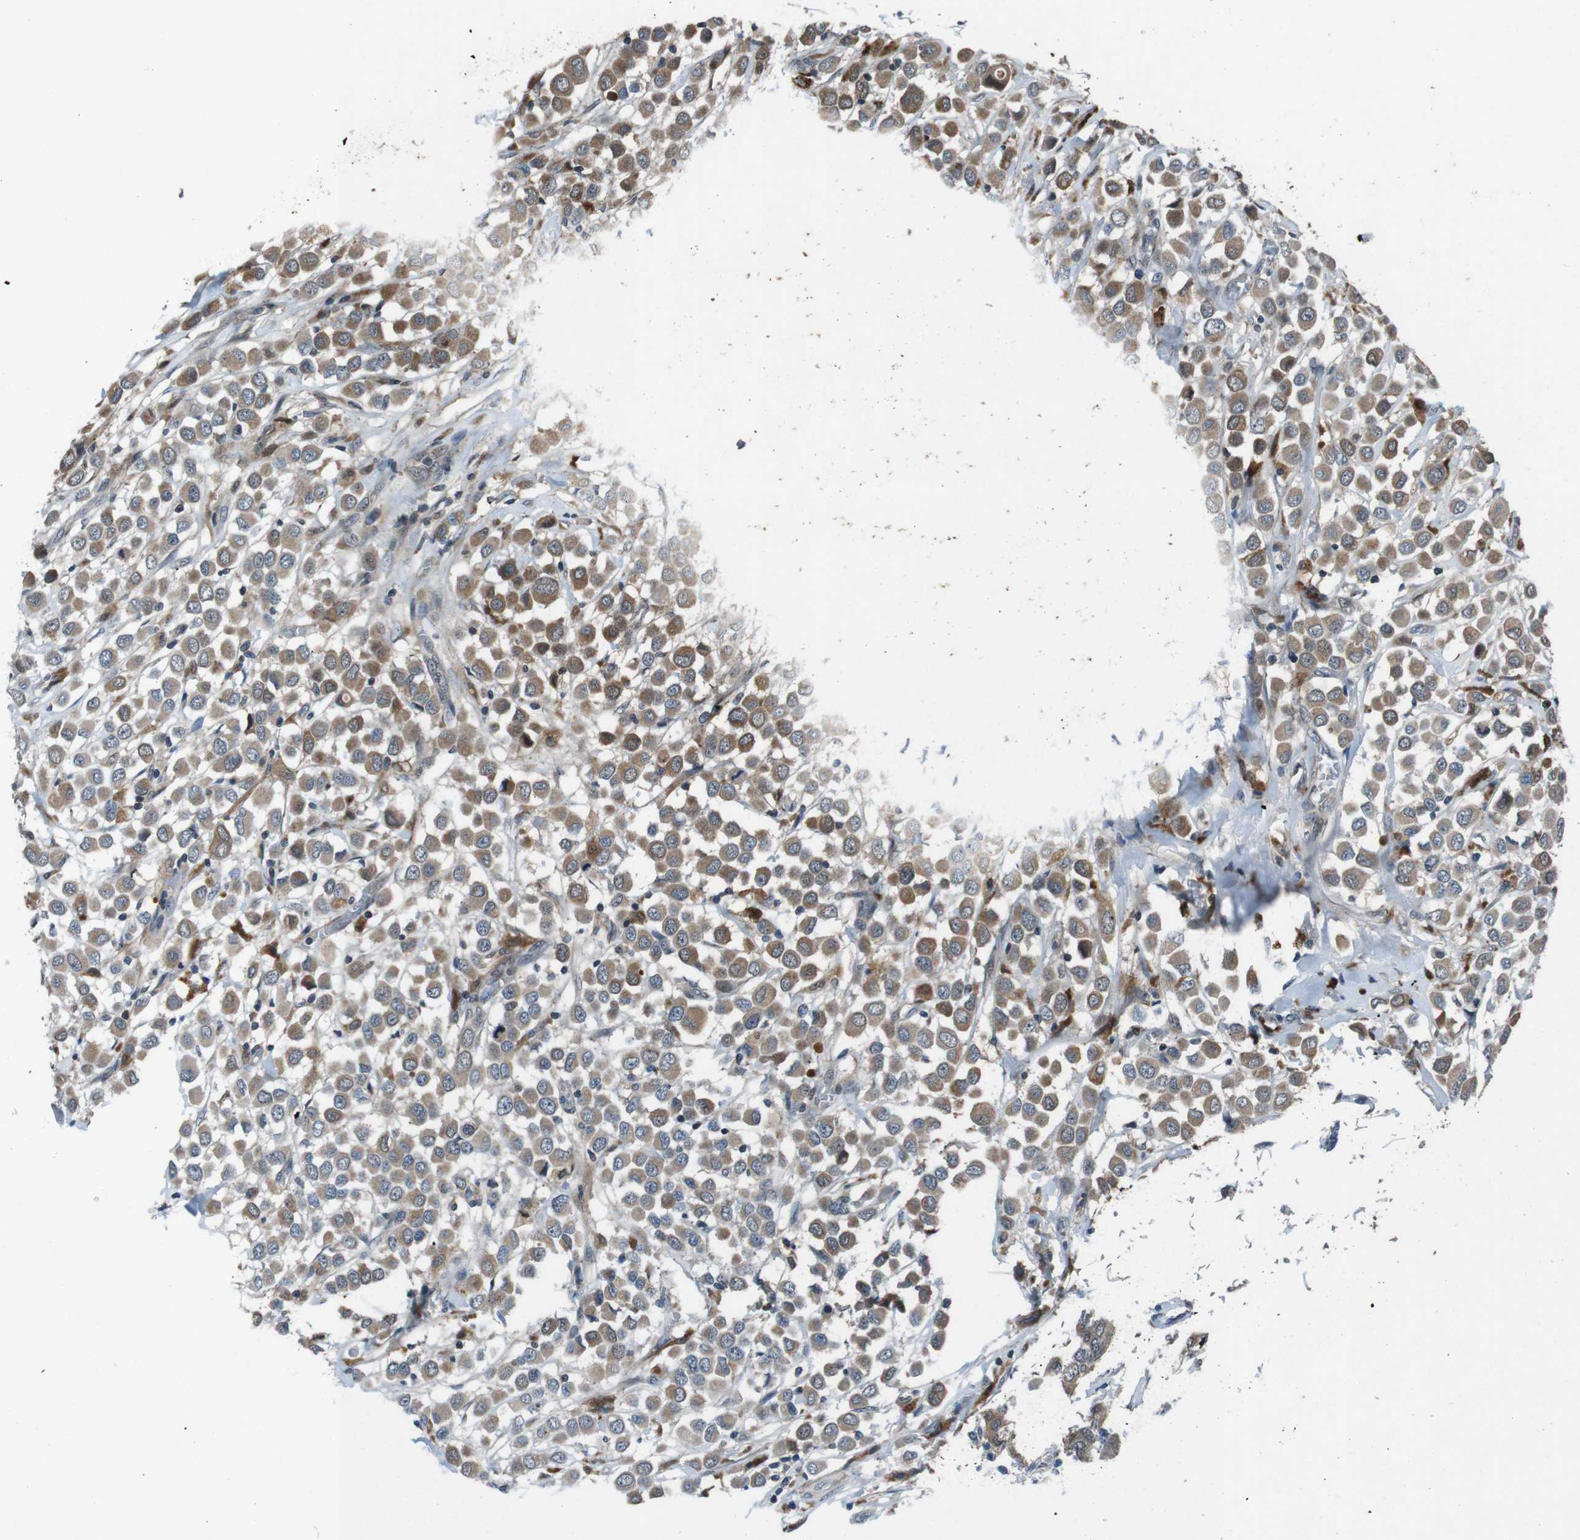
{"staining": {"intensity": "moderate", "quantity": ">75%", "location": "cytoplasmic/membranous"}, "tissue": "breast cancer", "cell_type": "Tumor cells", "image_type": "cancer", "snomed": [{"axis": "morphology", "description": "Duct carcinoma"}, {"axis": "topography", "description": "Breast"}], "caption": "DAB (3,3'-diaminobenzidine) immunohistochemical staining of breast infiltrating ductal carcinoma shows moderate cytoplasmic/membranous protein staining in about >75% of tumor cells. Ihc stains the protein in brown and the nuclei are stained blue.", "gene": "LRP5", "patient": {"sex": "female", "age": 61}}